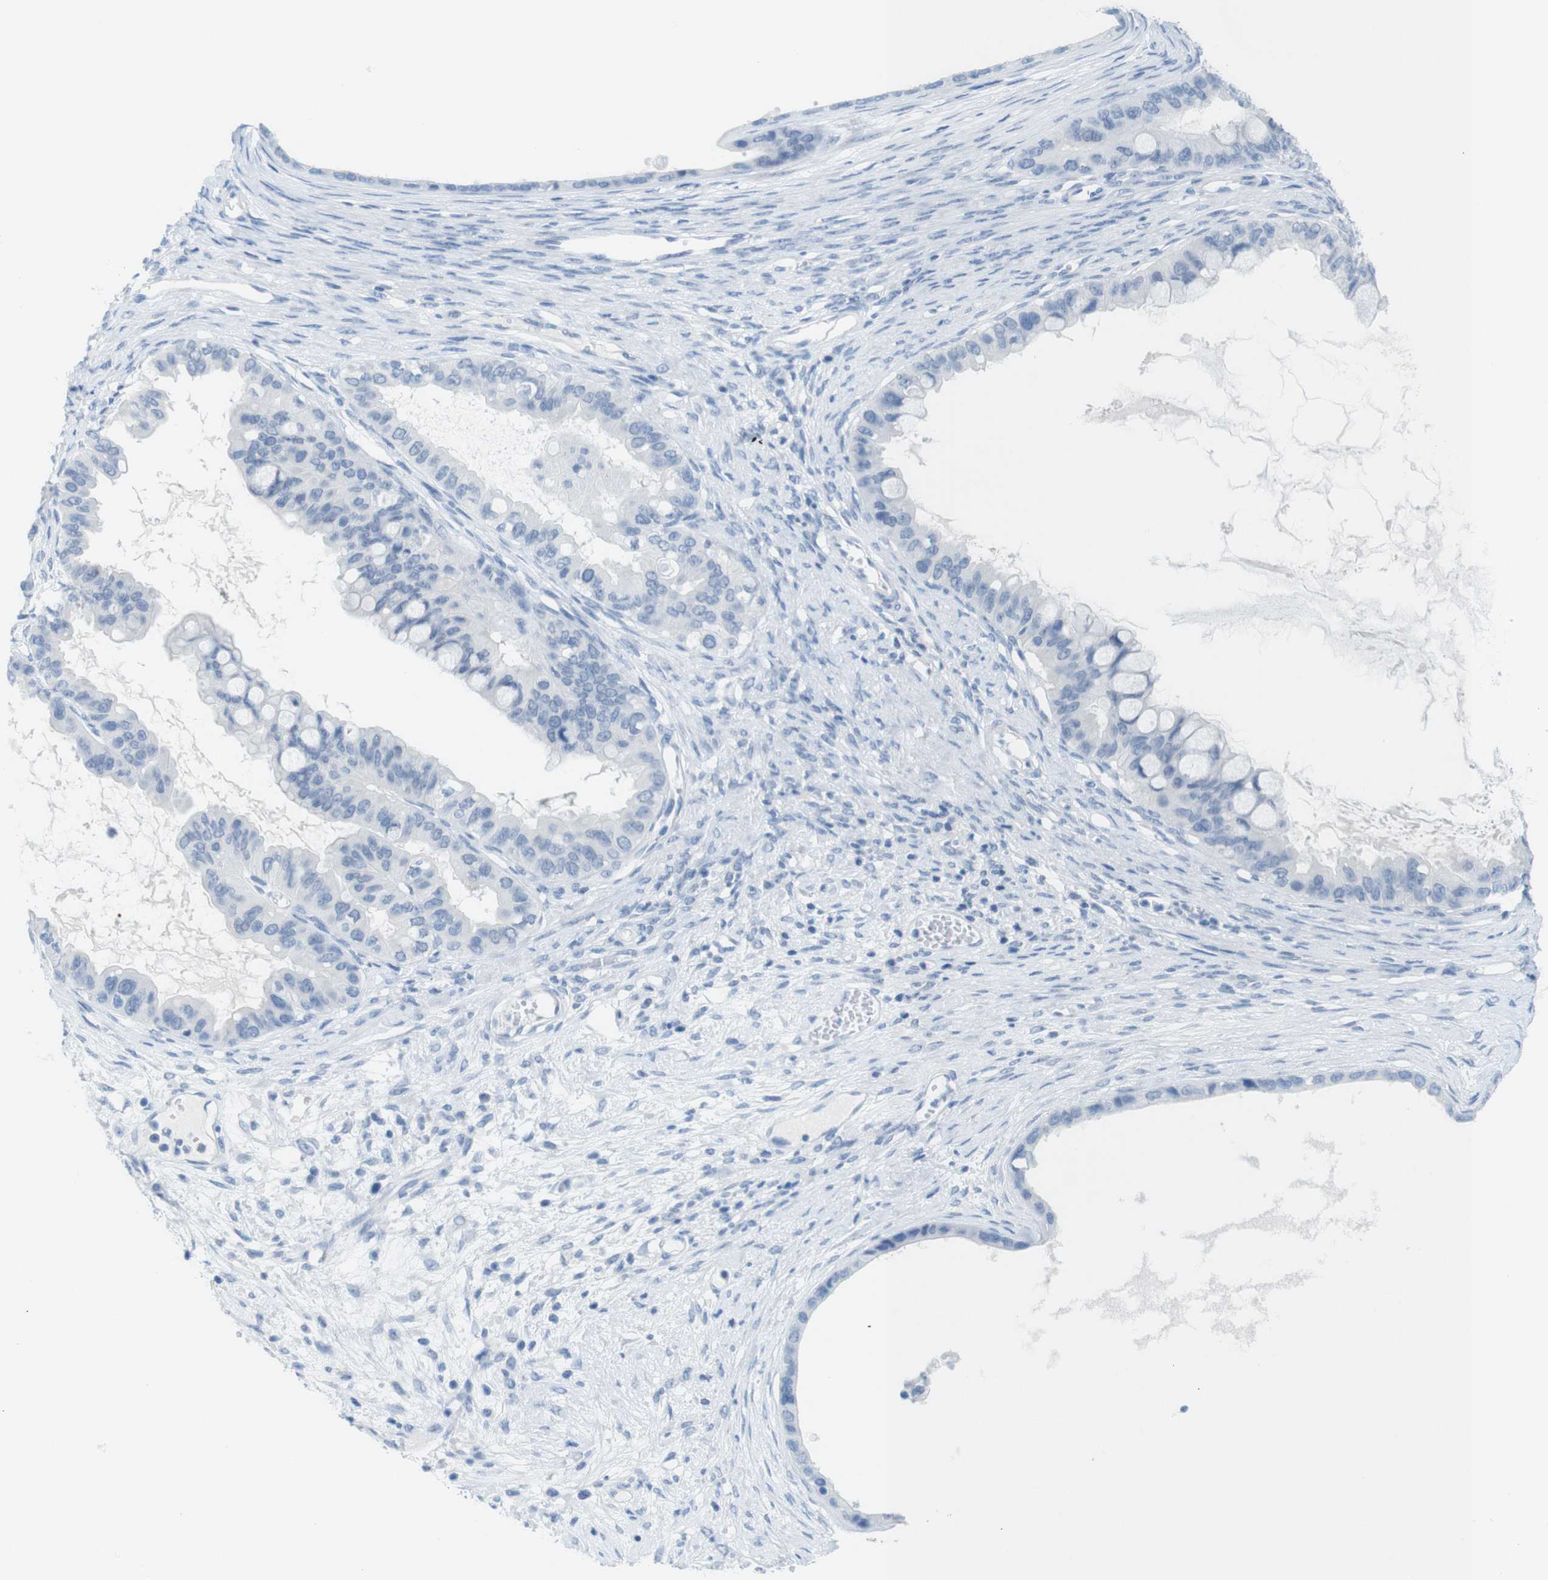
{"staining": {"intensity": "negative", "quantity": "none", "location": "none"}, "tissue": "ovarian cancer", "cell_type": "Tumor cells", "image_type": "cancer", "snomed": [{"axis": "morphology", "description": "Cystadenocarcinoma, mucinous, NOS"}, {"axis": "topography", "description": "Ovary"}], "caption": "Immunohistochemistry photomicrograph of ovarian mucinous cystadenocarcinoma stained for a protein (brown), which reveals no staining in tumor cells.", "gene": "OPN1SW", "patient": {"sex": "female", "age": 80}}